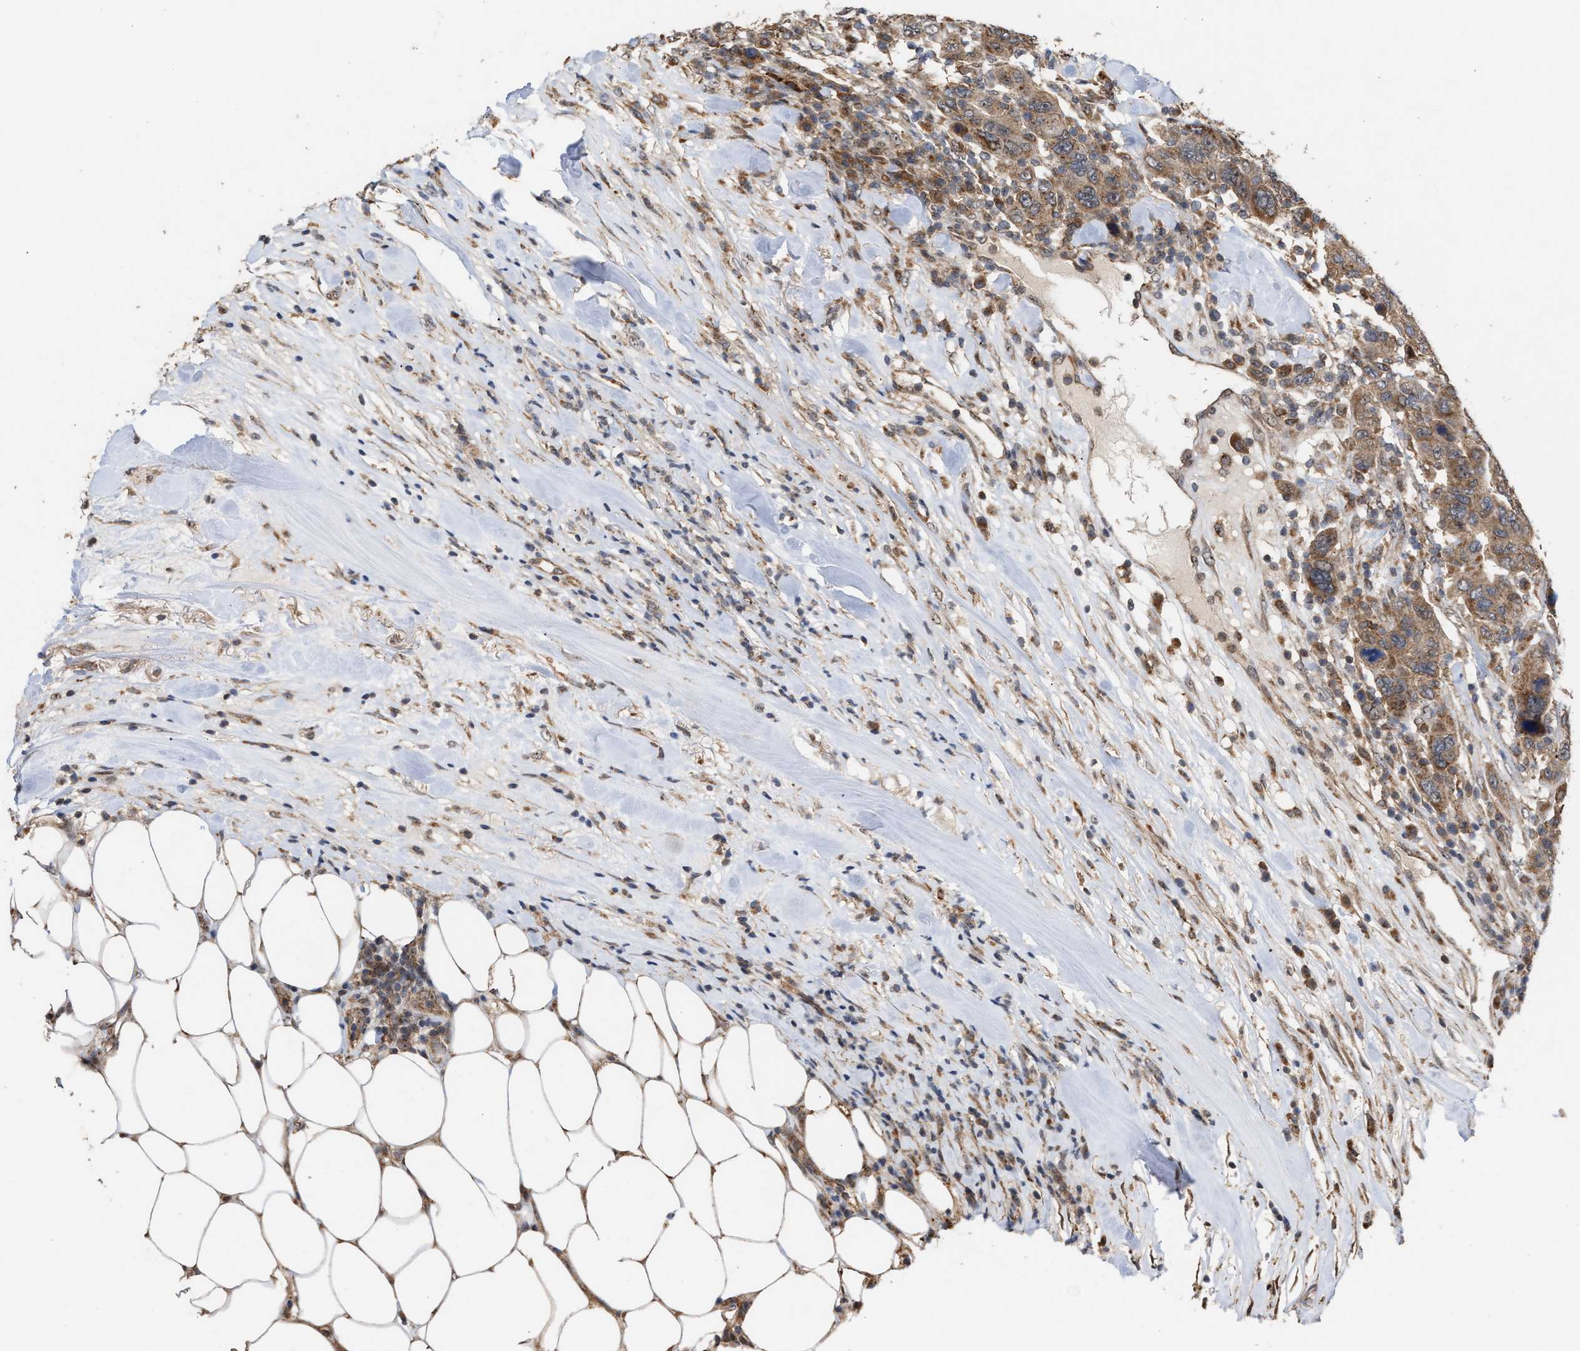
{"staining": {"intensity": "moderate", "quantity": ">75%", "location": "cytoplasmic/membranous"}, "tissue": "breast cancer", "cell_type": "Tumor cells", "image_type": "cancer", "snomed": [{"axis": "morphology", "description": "Duct carcinoma"}, {"axis": "topography", "description": "Breast"}], "caption": "DAB (3,3'-diaminobenzidine) immunohistochemical staining of human breast invasive ductal carcinoma exhibits moderate cytoplasmic/membranous protein positivity in about >75% of tumor cells.", "gene": "EXOSC2", "patient": {"sex": "female", "age": 37}}